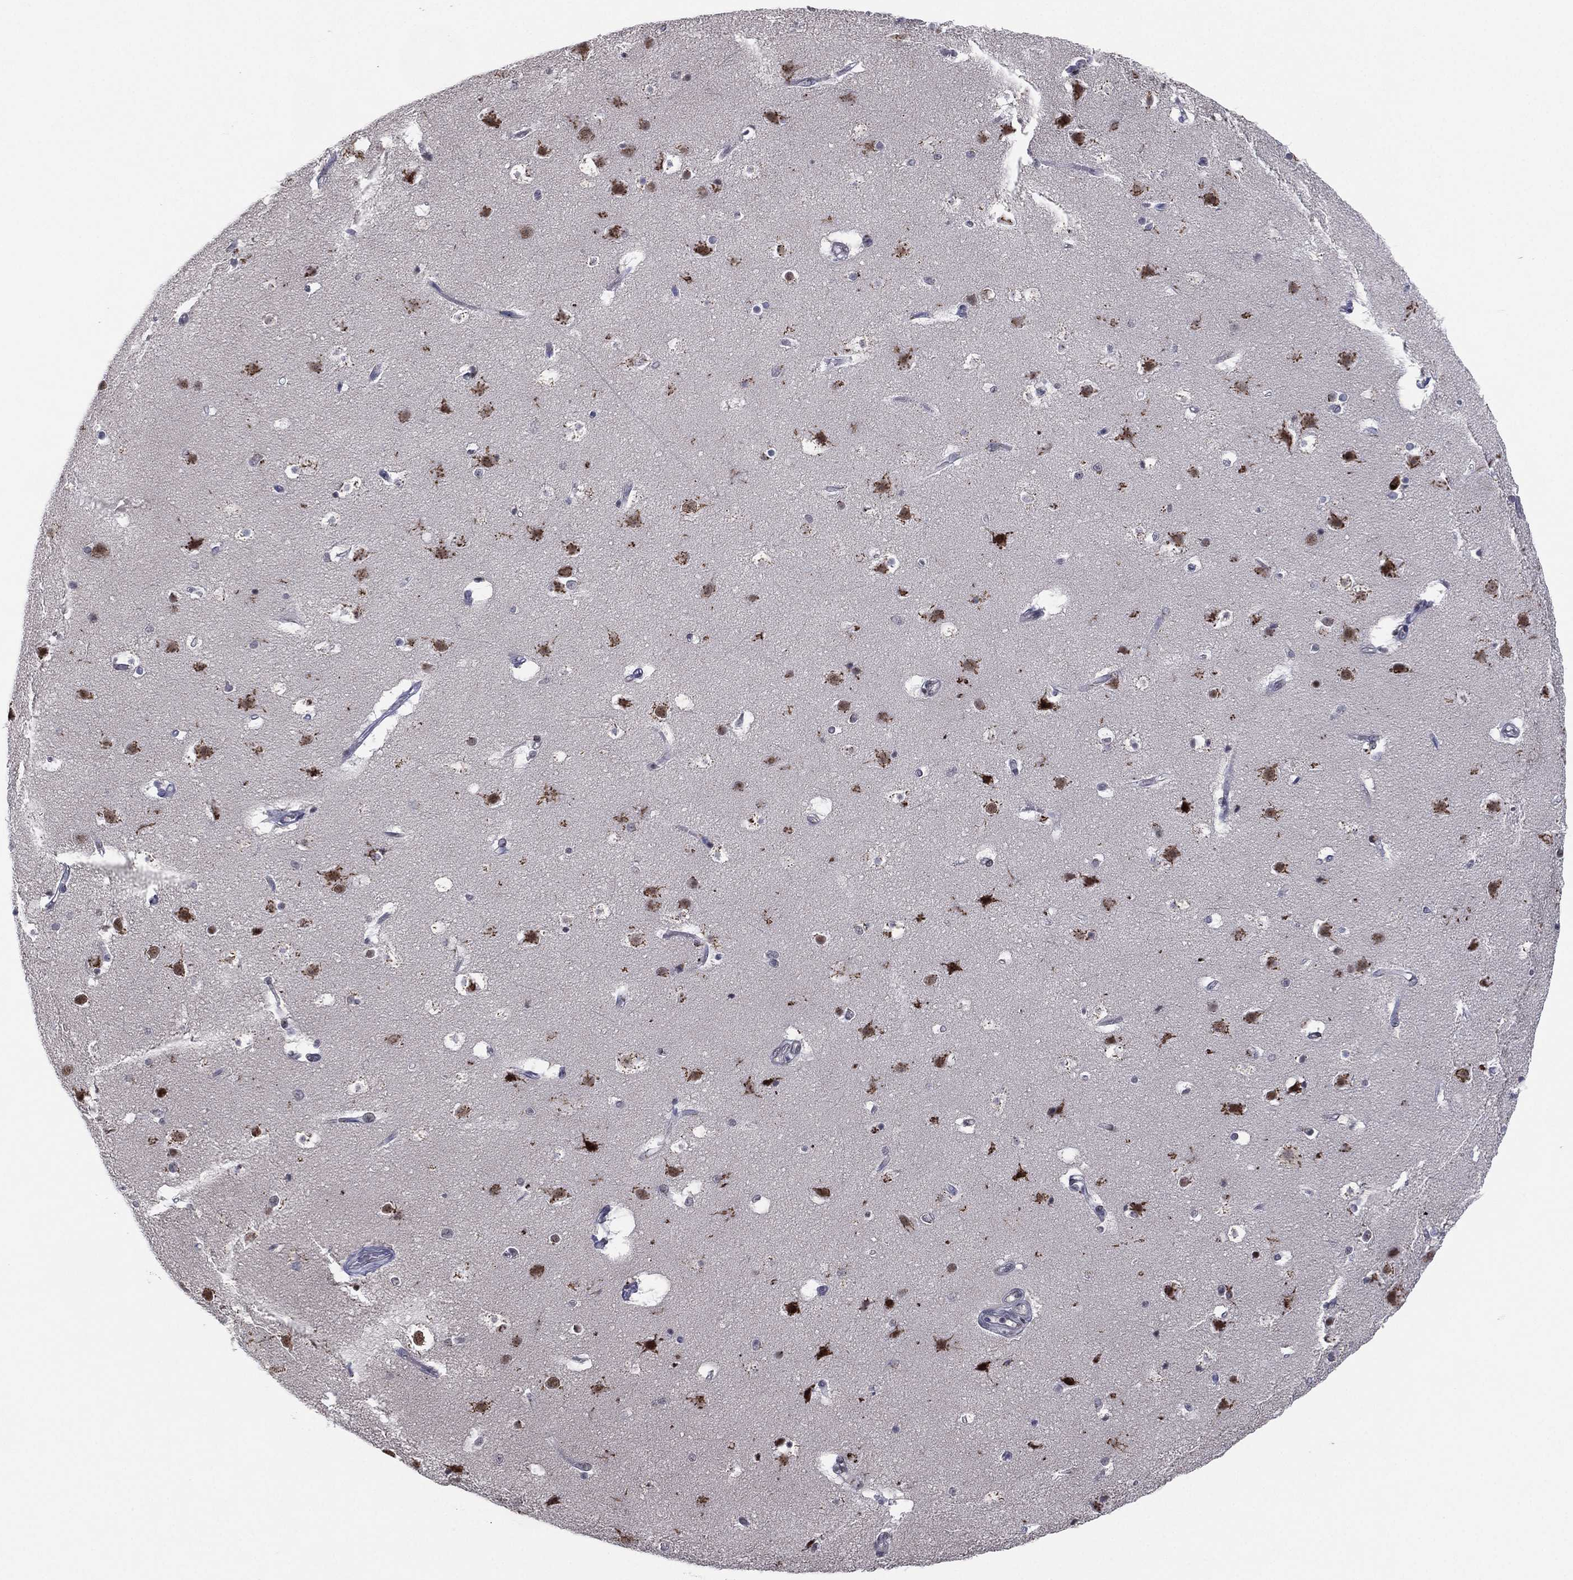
{"staining": {"intensity": "negative", "quantity": "none", "location": "none"}, "tissue": "cerebral cortex", "cell_type": "Endothelial cells", "image_type": "normal", "snomed": [{"axis": "morphology", "description": "Normal tissue, NOS"}, {"axis": "topography", "description": "Cerebral cortex"}], "caption": "Immunohistochemical staining of unremarkable cerebral cortex reveals no significant expression in endothelial cells.", "gene": "CD177", "patient": {"sex": "female", "age": 52}}